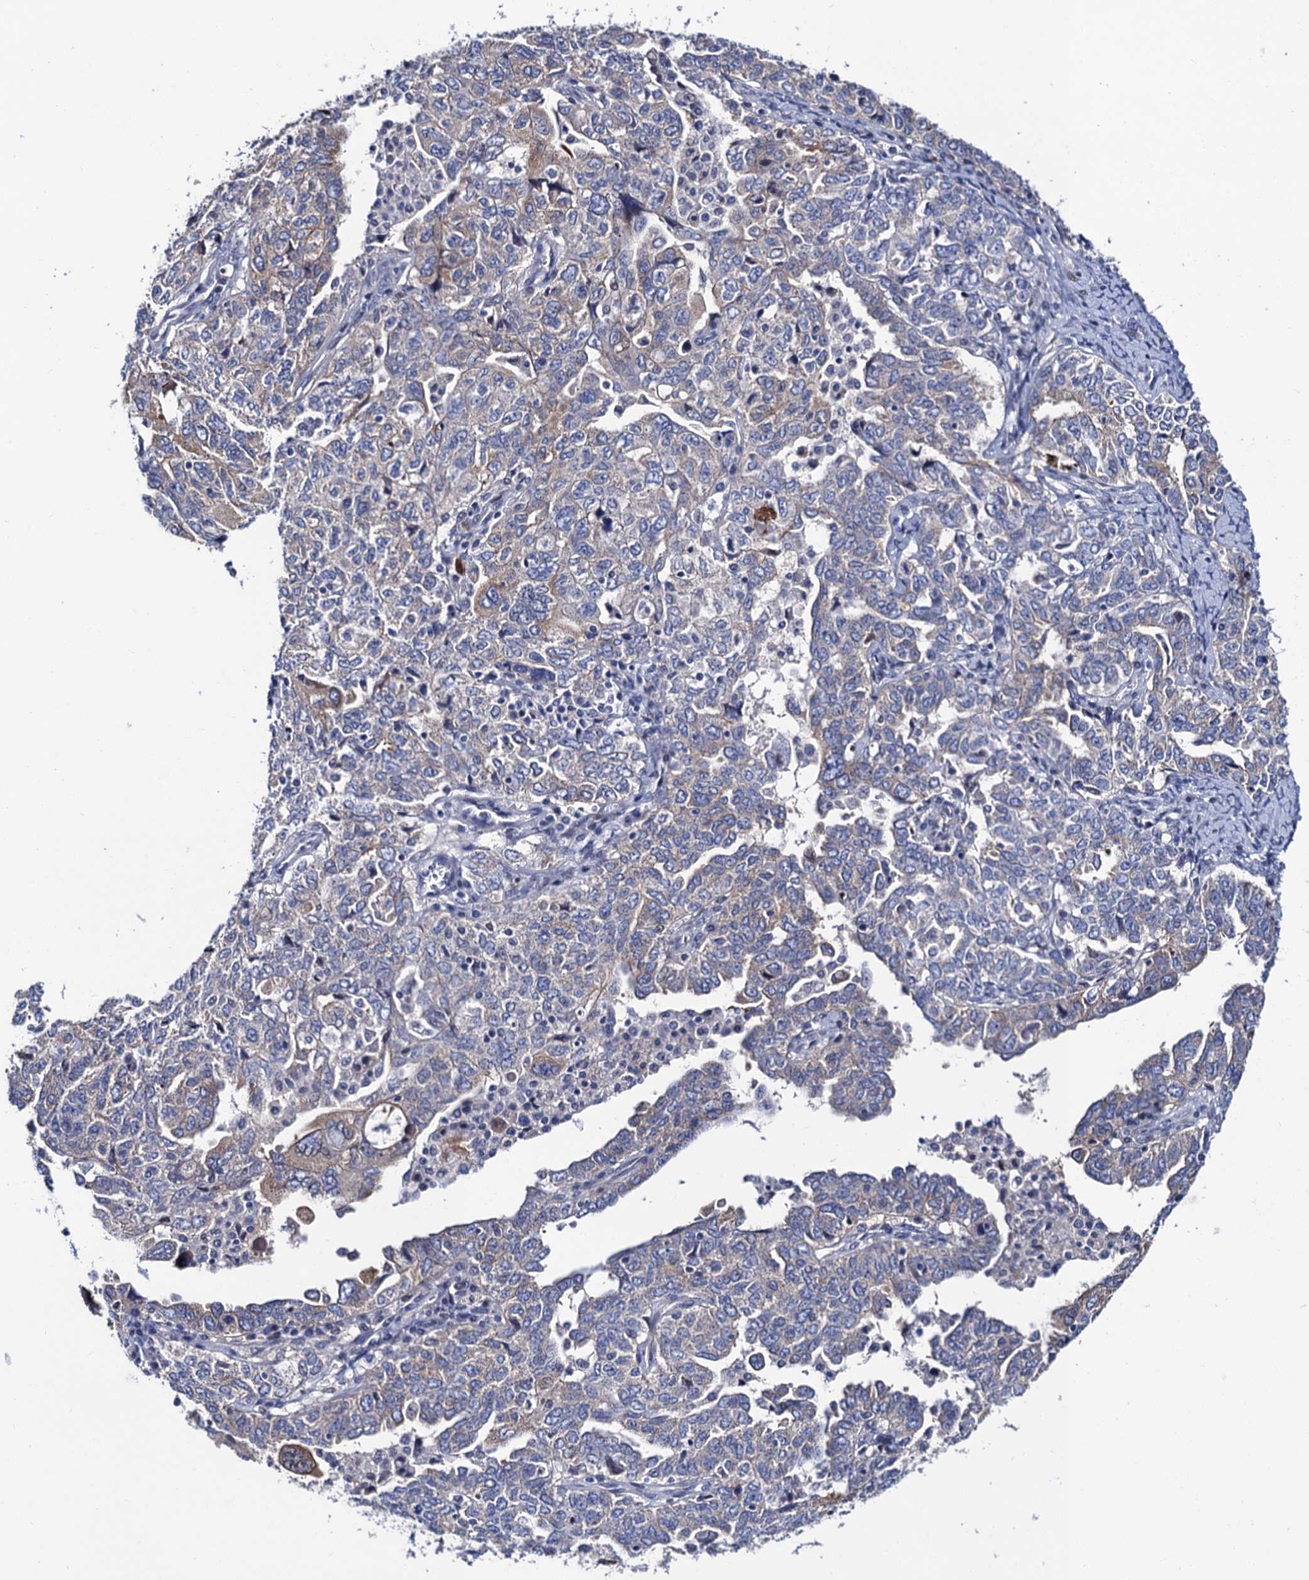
{"staining": {"intensity": "weak", "quantity": "<25%", "location": "cytoplasmic/membranous"}, "tissue": "ovarian cancer", "cell_type": "Tumor cells", "image_type": "cancer", "snomed": [{"axis": "morphology", "description": "Carcinoma, endometroid"}, {"axis": "topography", "description": "Ovary"}], "caption": "The image shows no significant positivity in tumor cells of ovarian cancer (endometroid carcinoma).", "gene": "ZDHHC18", "patient": {"sex": "female", "age": 62}}